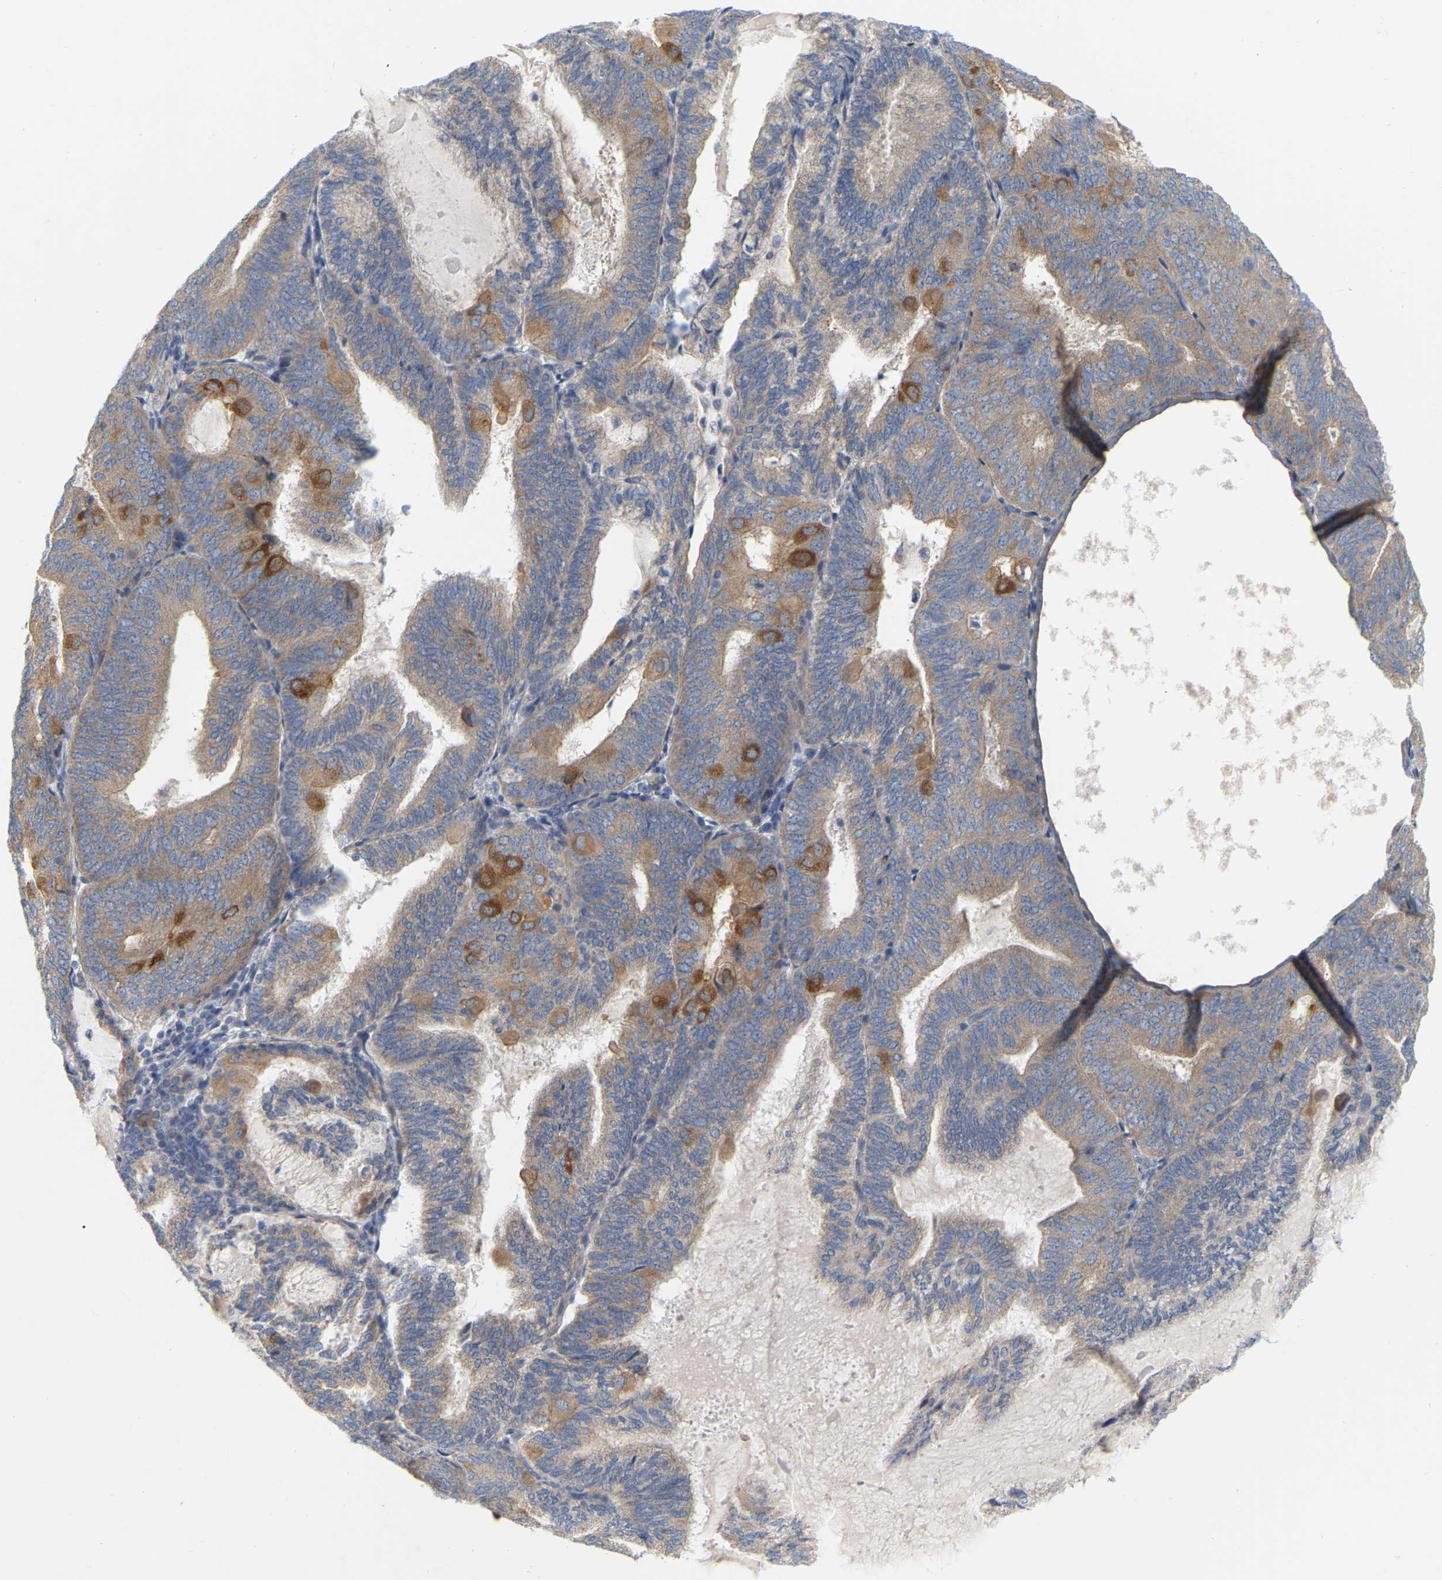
{"staining": {"intensity": "strong", "quantity": "<25%", "location": "cytoplasmic/membranous"}, "tissue": "endometrial cancer", "cell_type": "Tumor cells", "image_type": "cancer", "snomed": [{"axis": "morphology", "description": "Adenocarcinoma, NOS"}, {"axis": "topography", "description": "Endometrium"}], "caption": "A photomicrograph of endometrial cancer stained for a protein reveals strong cytoplasmic/membranous brown staining in tumor cells.", "gene": "MINDY4", "patient": {"sex": "female", "age": 81}}